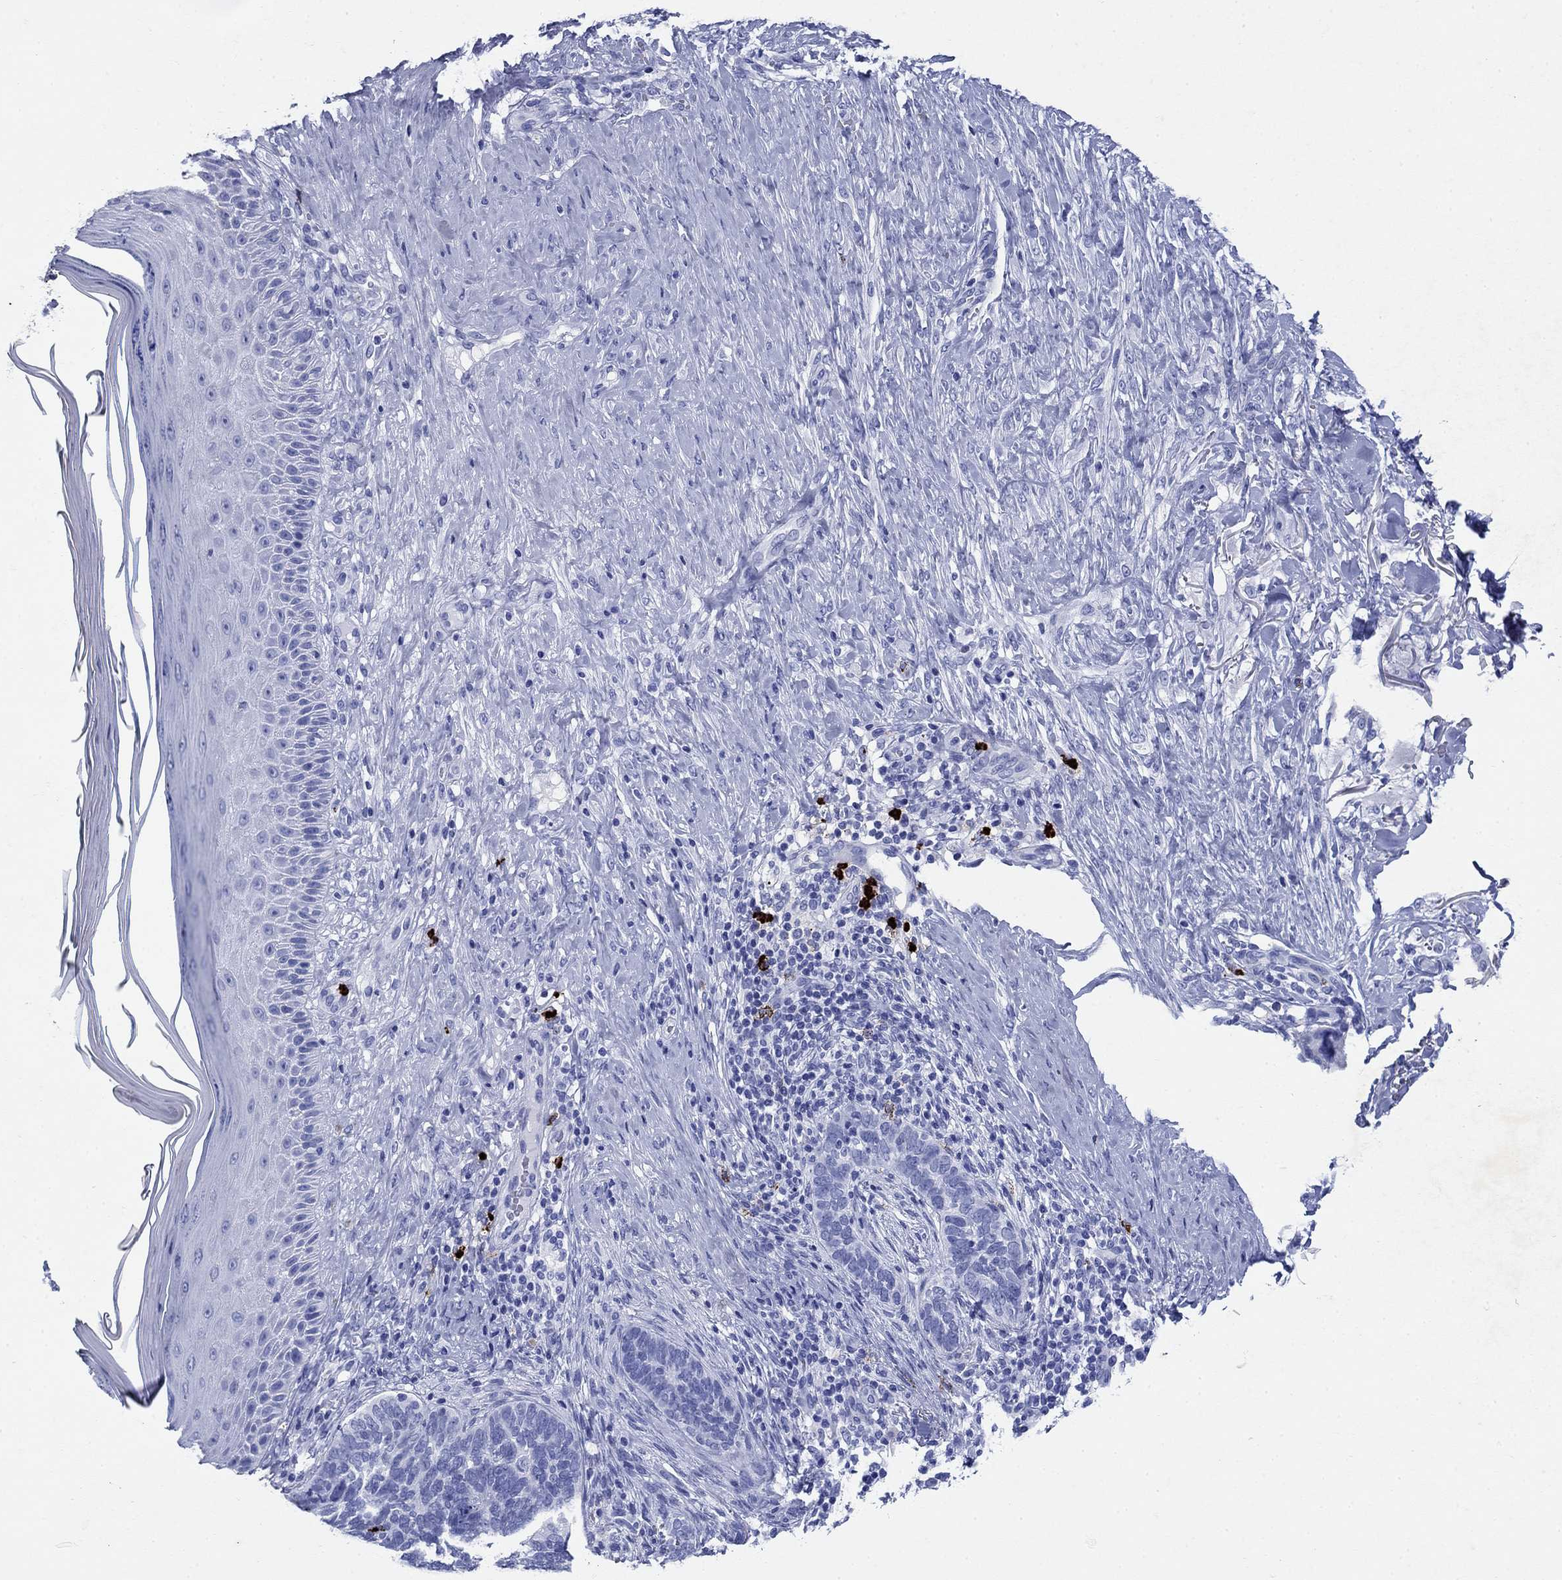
{"staining": {"intensity": "negative", "quantity": "none", "location": "none"}, "tissue": "skin cancer", "cell_type": "Tumor cells", "image_type": "cancer", "snomed": [{"axis": "morphology", "description": "Normal tissue, NOS"}, {"axis": "morphology", "description": "Basal cell carcinoma"}, {"axis": "topography", "description": "Skin"}], "caption": "Immunohistochemistry (IHC) photomicrograph of human skin basal cell carcinoma stained for a protein (brown), which reveals no staining in tumor cells.", "gene": "AZU1", "patient": {"sex": "male", "age": 46}}